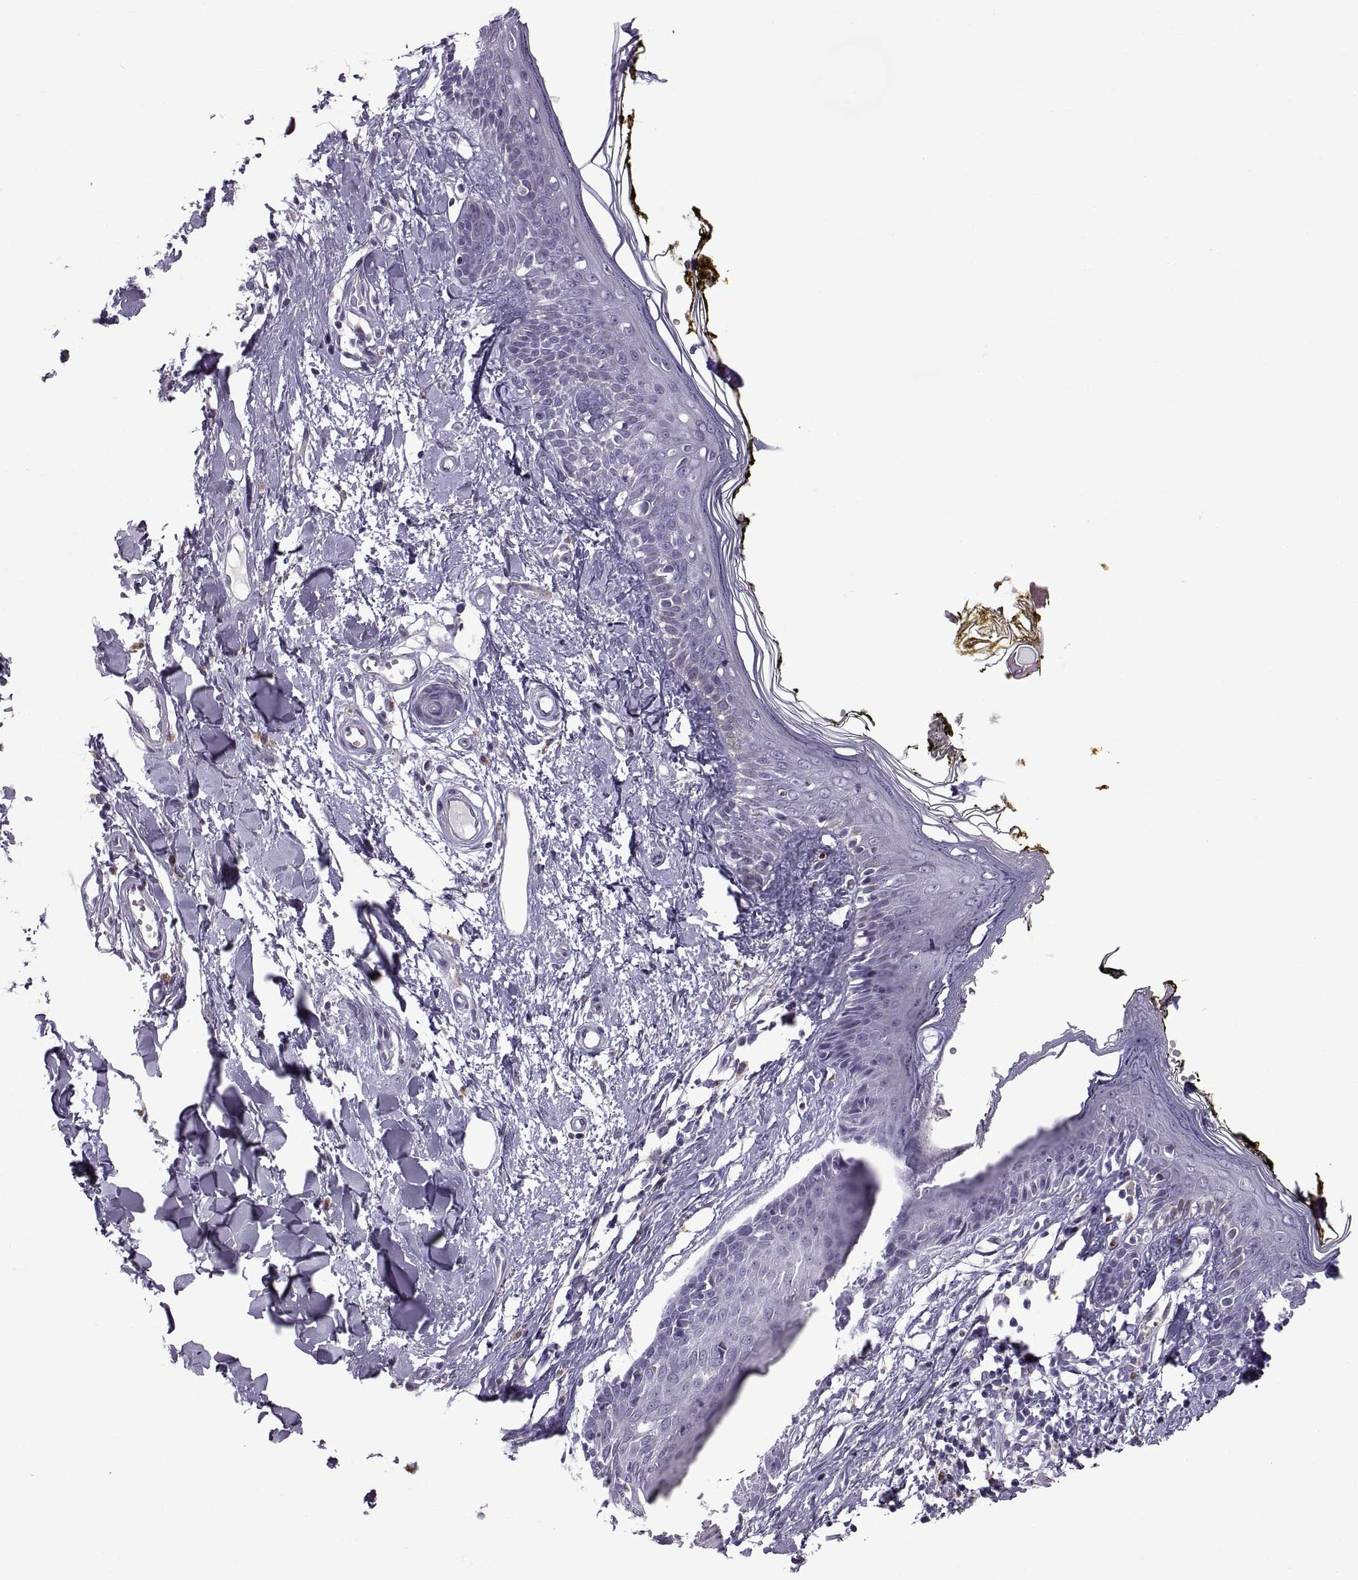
{"staining": {"intensity": "negative", "quantity": "none", "location": "none"}, "tissue": "skin", "cell_type": "Fibroblasts", "image_type": "normal", "snomed": [{"axis": "morphology", "description": "Normal tissue, NOS"}, {"axis": "topography", "description": "Skin"}], "caption": "A high-resolution image shows IHC staining of benign skin, which exhibits no significant positivity in fibroblasts. Nuclei are stained in blue.", "gene": "MAGEB18", "patient": {"sex": "male", "age": 76}}